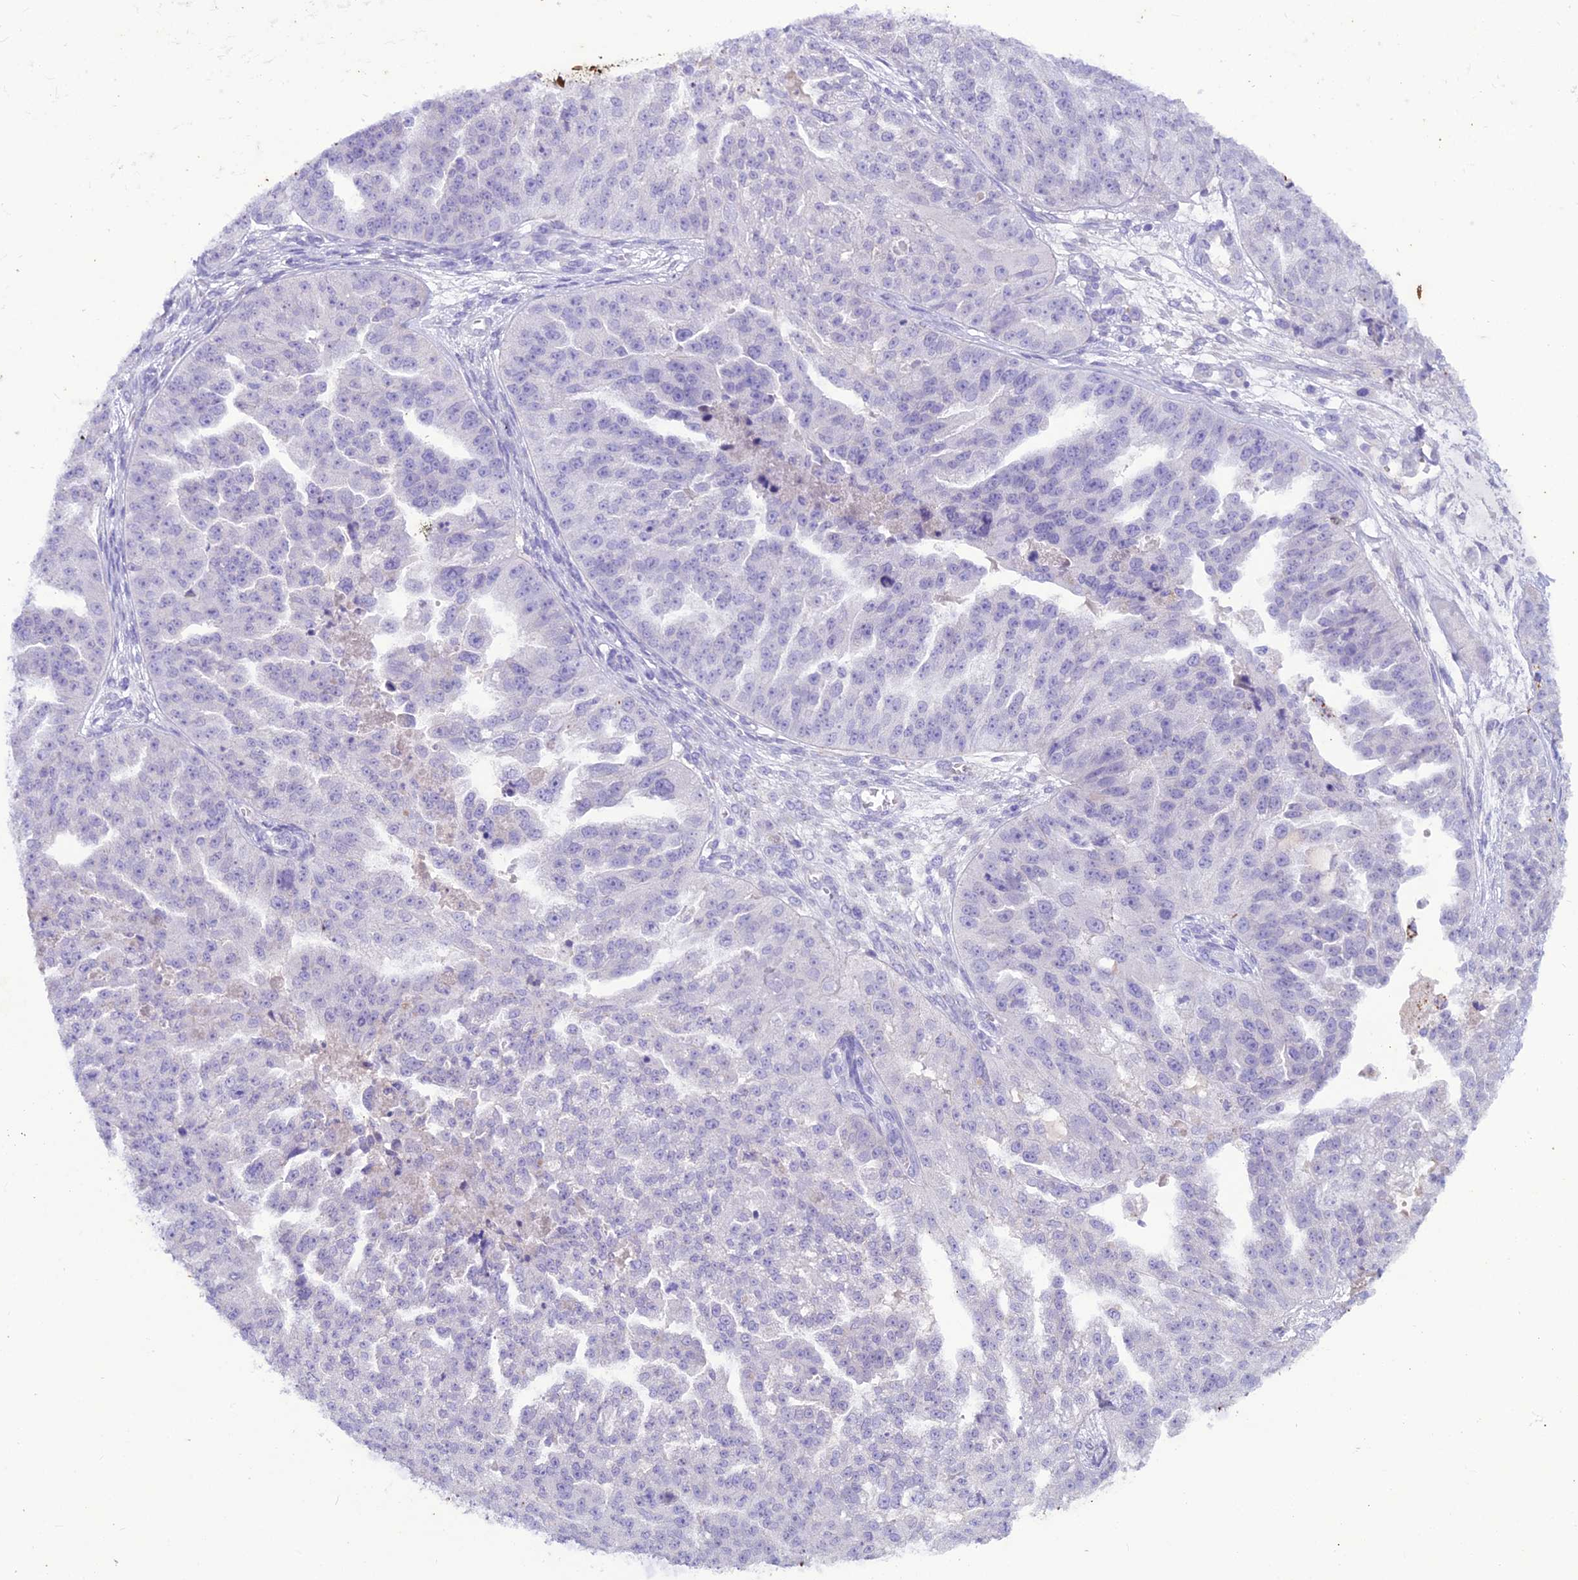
{"staining": {"intensity": "negative", "quantity": "none", "location": "none"}, "tissue": "ovarian cancer", "cell_type": "Tumor cells", "image_type": "cancer", "snomed": [{"axis": "morphology", "description": "Cystadenocarcinoma, serous, NOS"}, {"axis": "topography", "description": "Ovary"}], "caption": "This photomicrograph is of ovarian cancer (serous cystadenocarcinoma) stained with IHC to label a protein in brown with the nuclei are counter-stained blue. There is no staining in tumor cells. The staining was performed using DAB to visualize the protein expression in brown, while the nuclei were stained in blue with hematoxylin (Magnification: 20x).", "gene": "IFT172", "patient": {"sex": "female", "age": 58}}